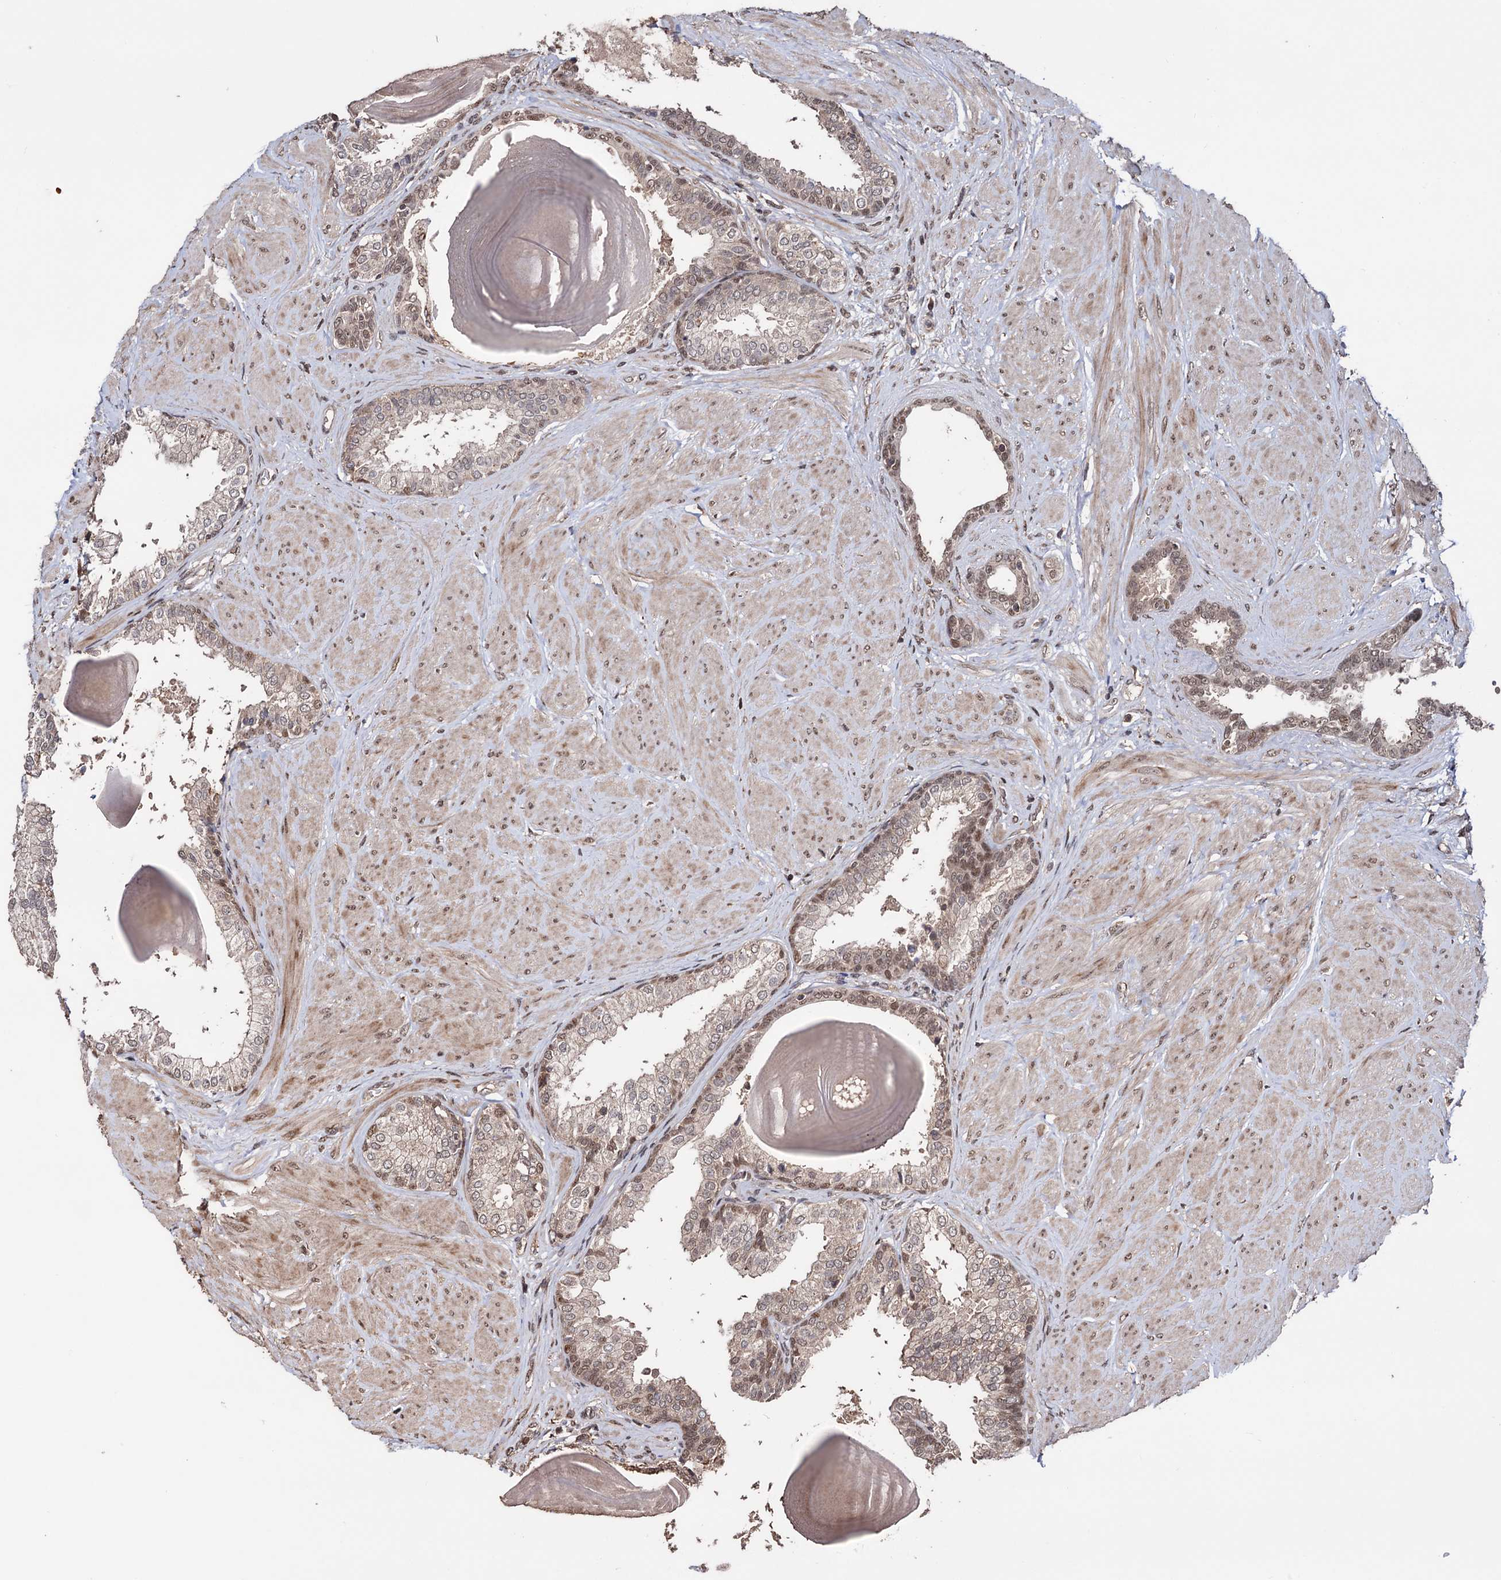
{"staining": {"intensity": "moderate", "quantity": "25%-75%", "location": "cytoplasmic/membranous,nuclear"}, "tissue": "prostate", "cell_type": "Glandular cells", "image_type": "normal", "snomed": [{"axis": "morphology", "description": "Normal tissue, NOS"}, {"axis": "topography", "description": "Prostate"}], "caption": "Protein expression analysis of unremarkable prostate displays moderate cytoplasmic/membranous,nuclear expression in approximately 25%-75% of glandular cells. Using DAB (brown) and hematoxylin (blue) stains, captured at high magnification using brightfield microscopy.", "gene": "KLF5", "patient": {"sex": "male", "age": 48}}